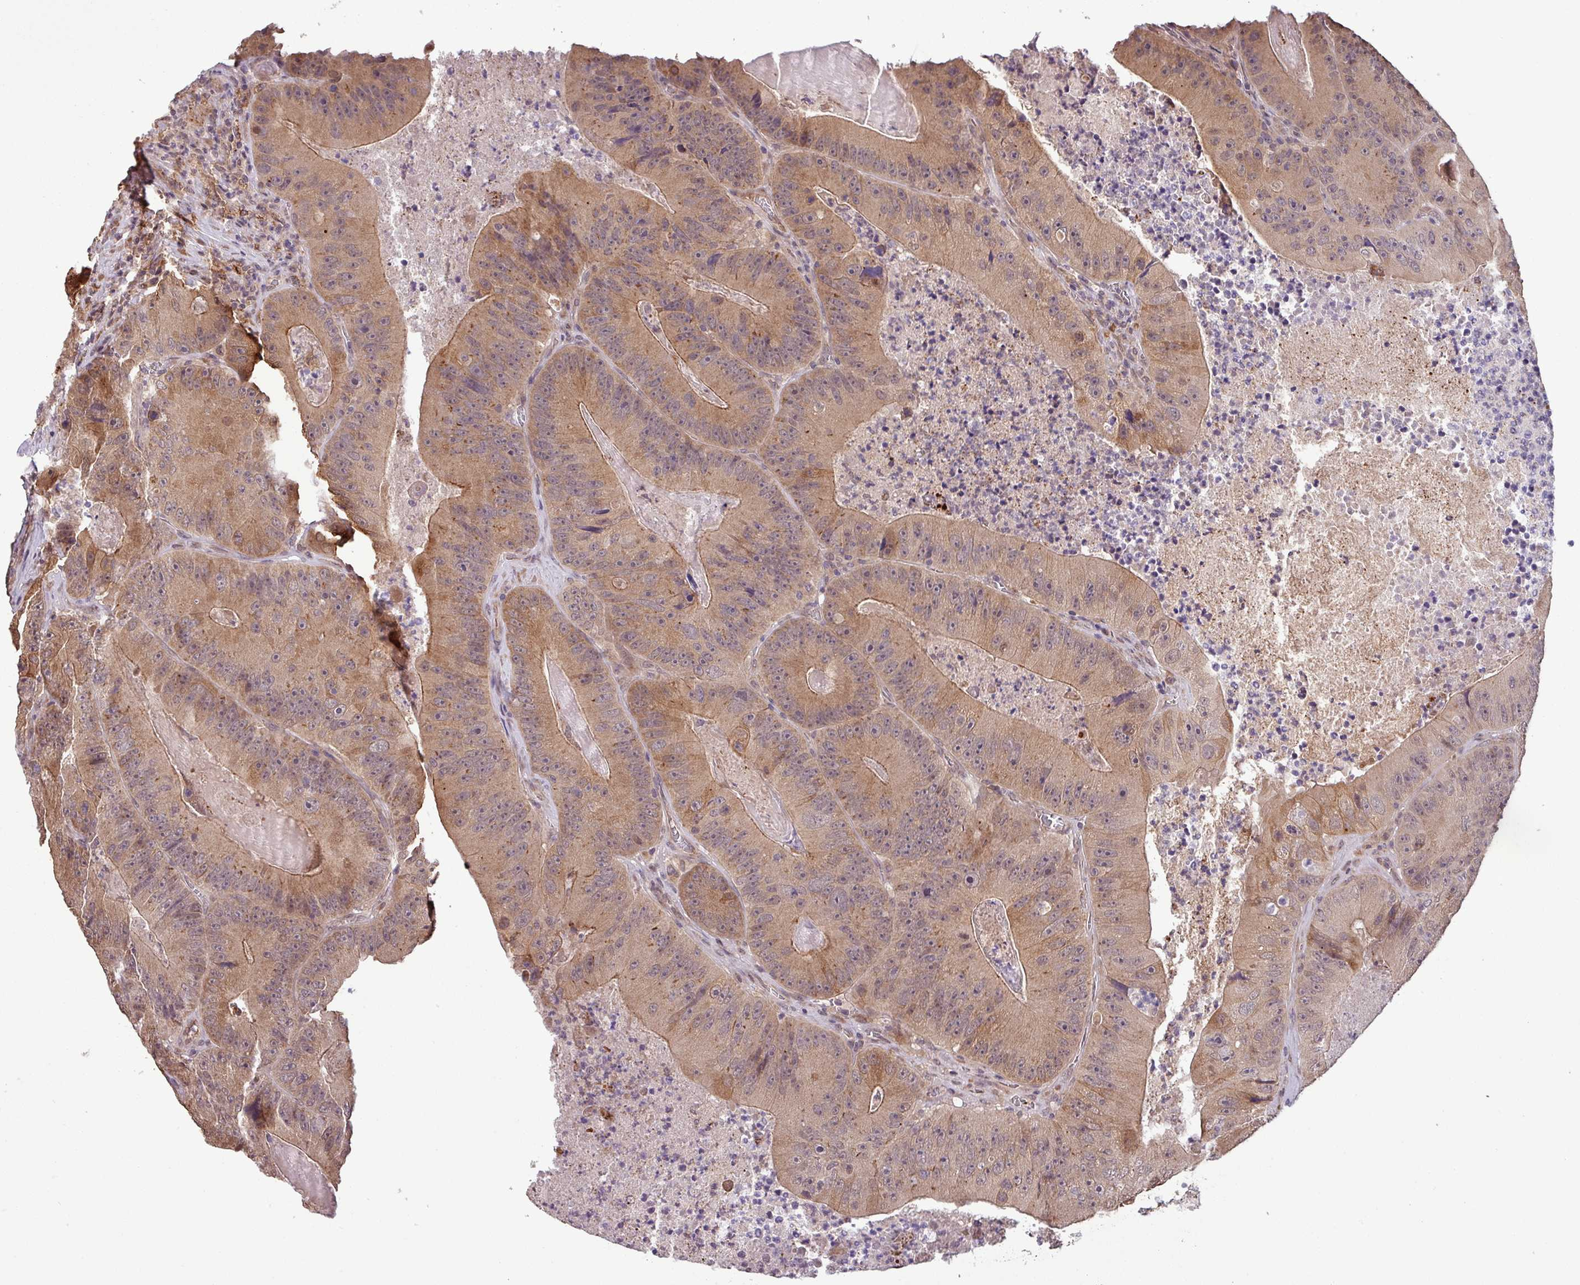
{"staining": {"intensity": "moderate", "quantity": ">75%", "location": "cytoplasmic/membranous"}, "tissue": "colorectal cancer", "cell_type": "Tumor cells", "image_type": "cancer", "snomed": [{"axis": "morphology", "description": "Adenocarcinoma, NOS"}, {"axis": "topography", "description": "Colon"}], "caption": "Moderate cytoplasmic/membranous protein expression is present in approximately >75% of tumor cells in colorectal cancer.", "gene": "NOB1", "patient": {"sex": "female", "age": 86}}